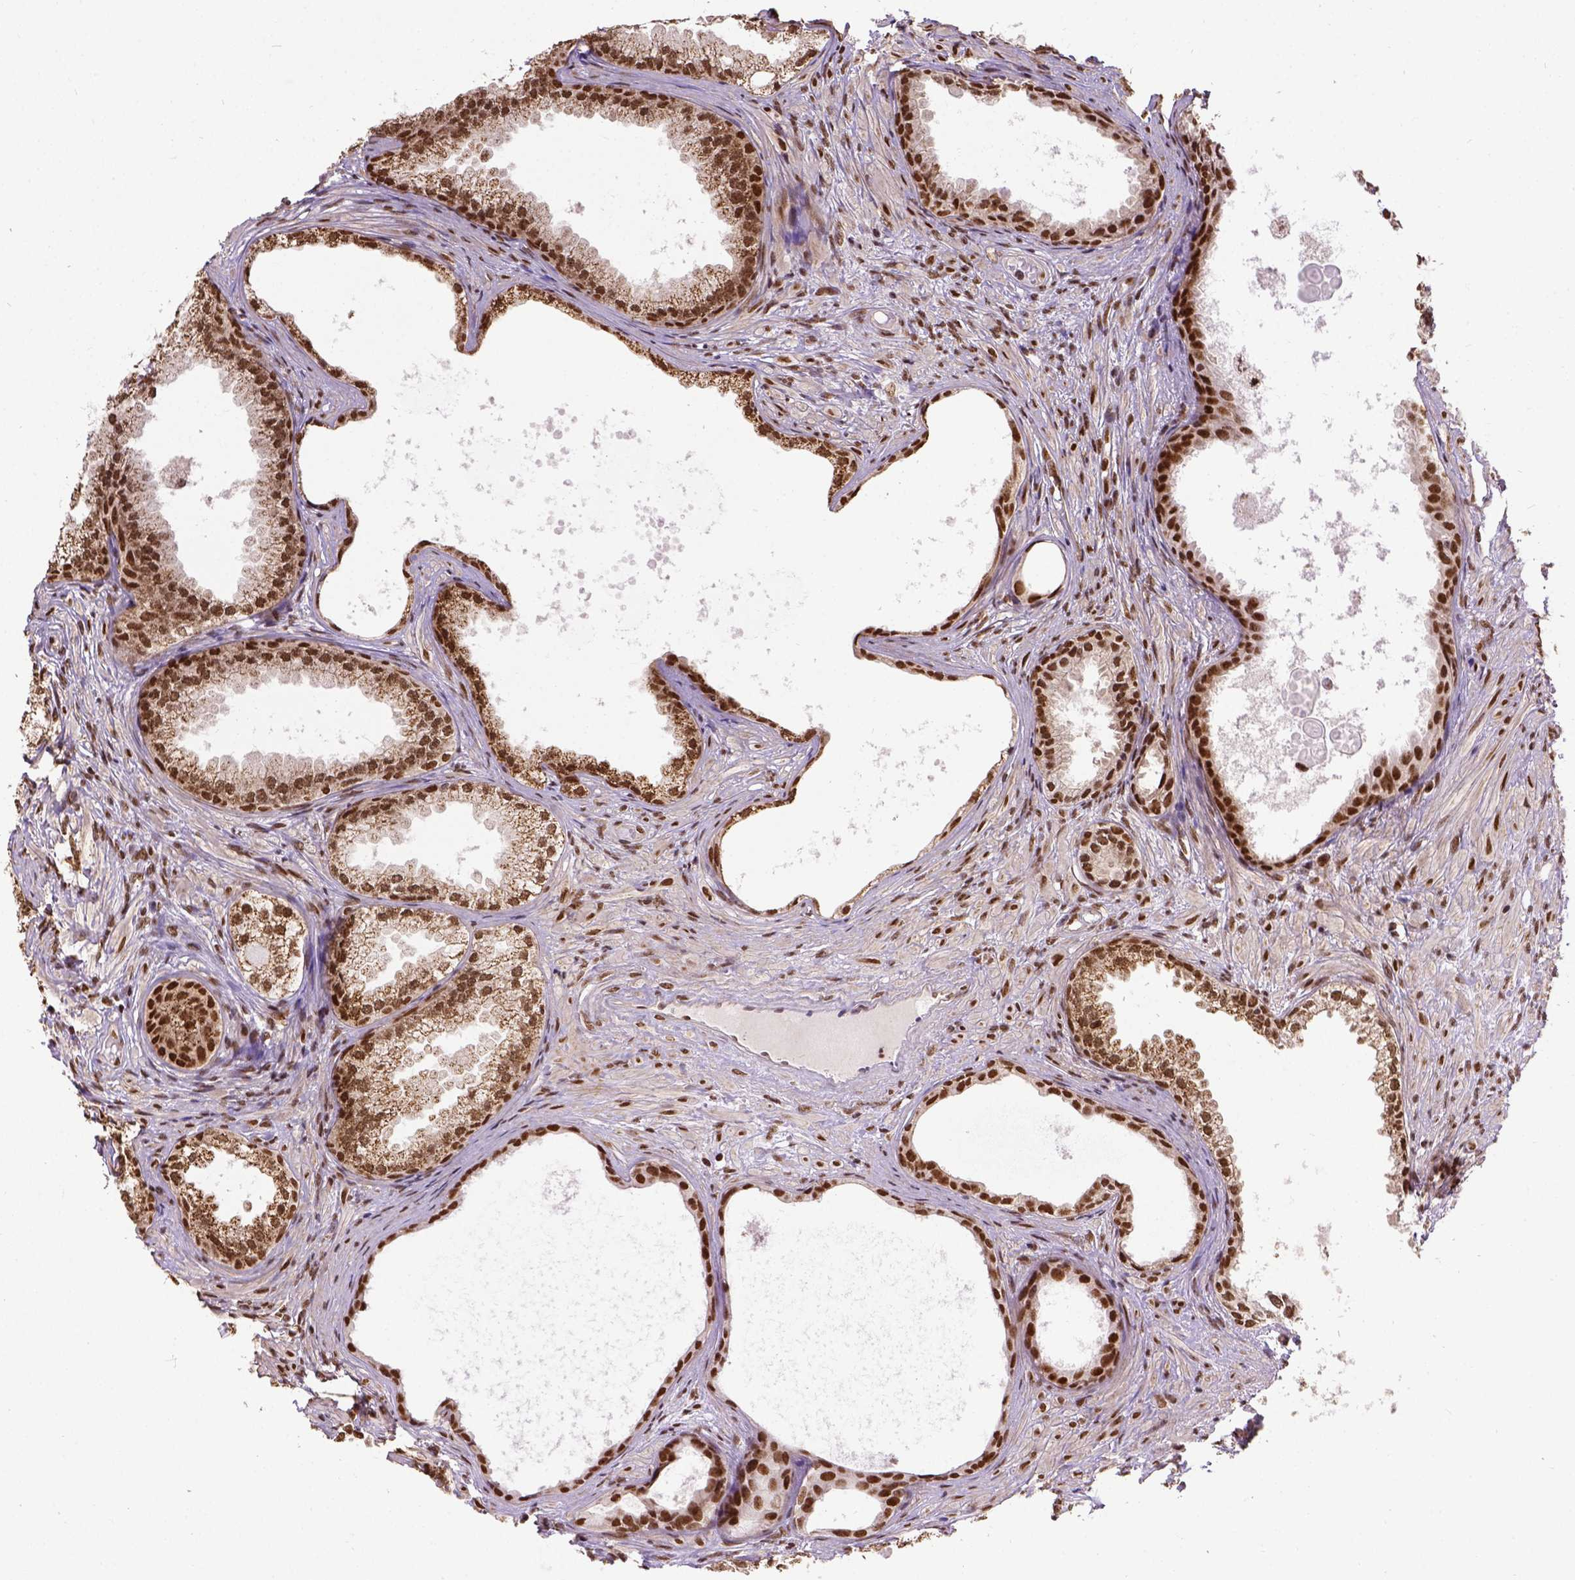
{"staining": {"intensity": "strong", "quantity": ">75%", "location": "nuclear"}, "tissue": "prostate cancer", "cell_type": "Tumor cells", "image_type": "cancer", "snomed": [{"axis": "morphology", "description": "Adenocarcinoma, High grade"}, {"axis": "topography", "description": "Prostate"}], "caption": "The image shows a brown stain indicating the presence of a protein in the nuclear of tumor cells in prostate adenocarcinoma (high-grade). (Stains: DAB (3,3'-diaminobenzidine) in brown, nuclei in blue, Microscopy: brightfield microscopy at high magnification).", "gene": "NACC1", "patient": {"sex": "male", "age": 83}}